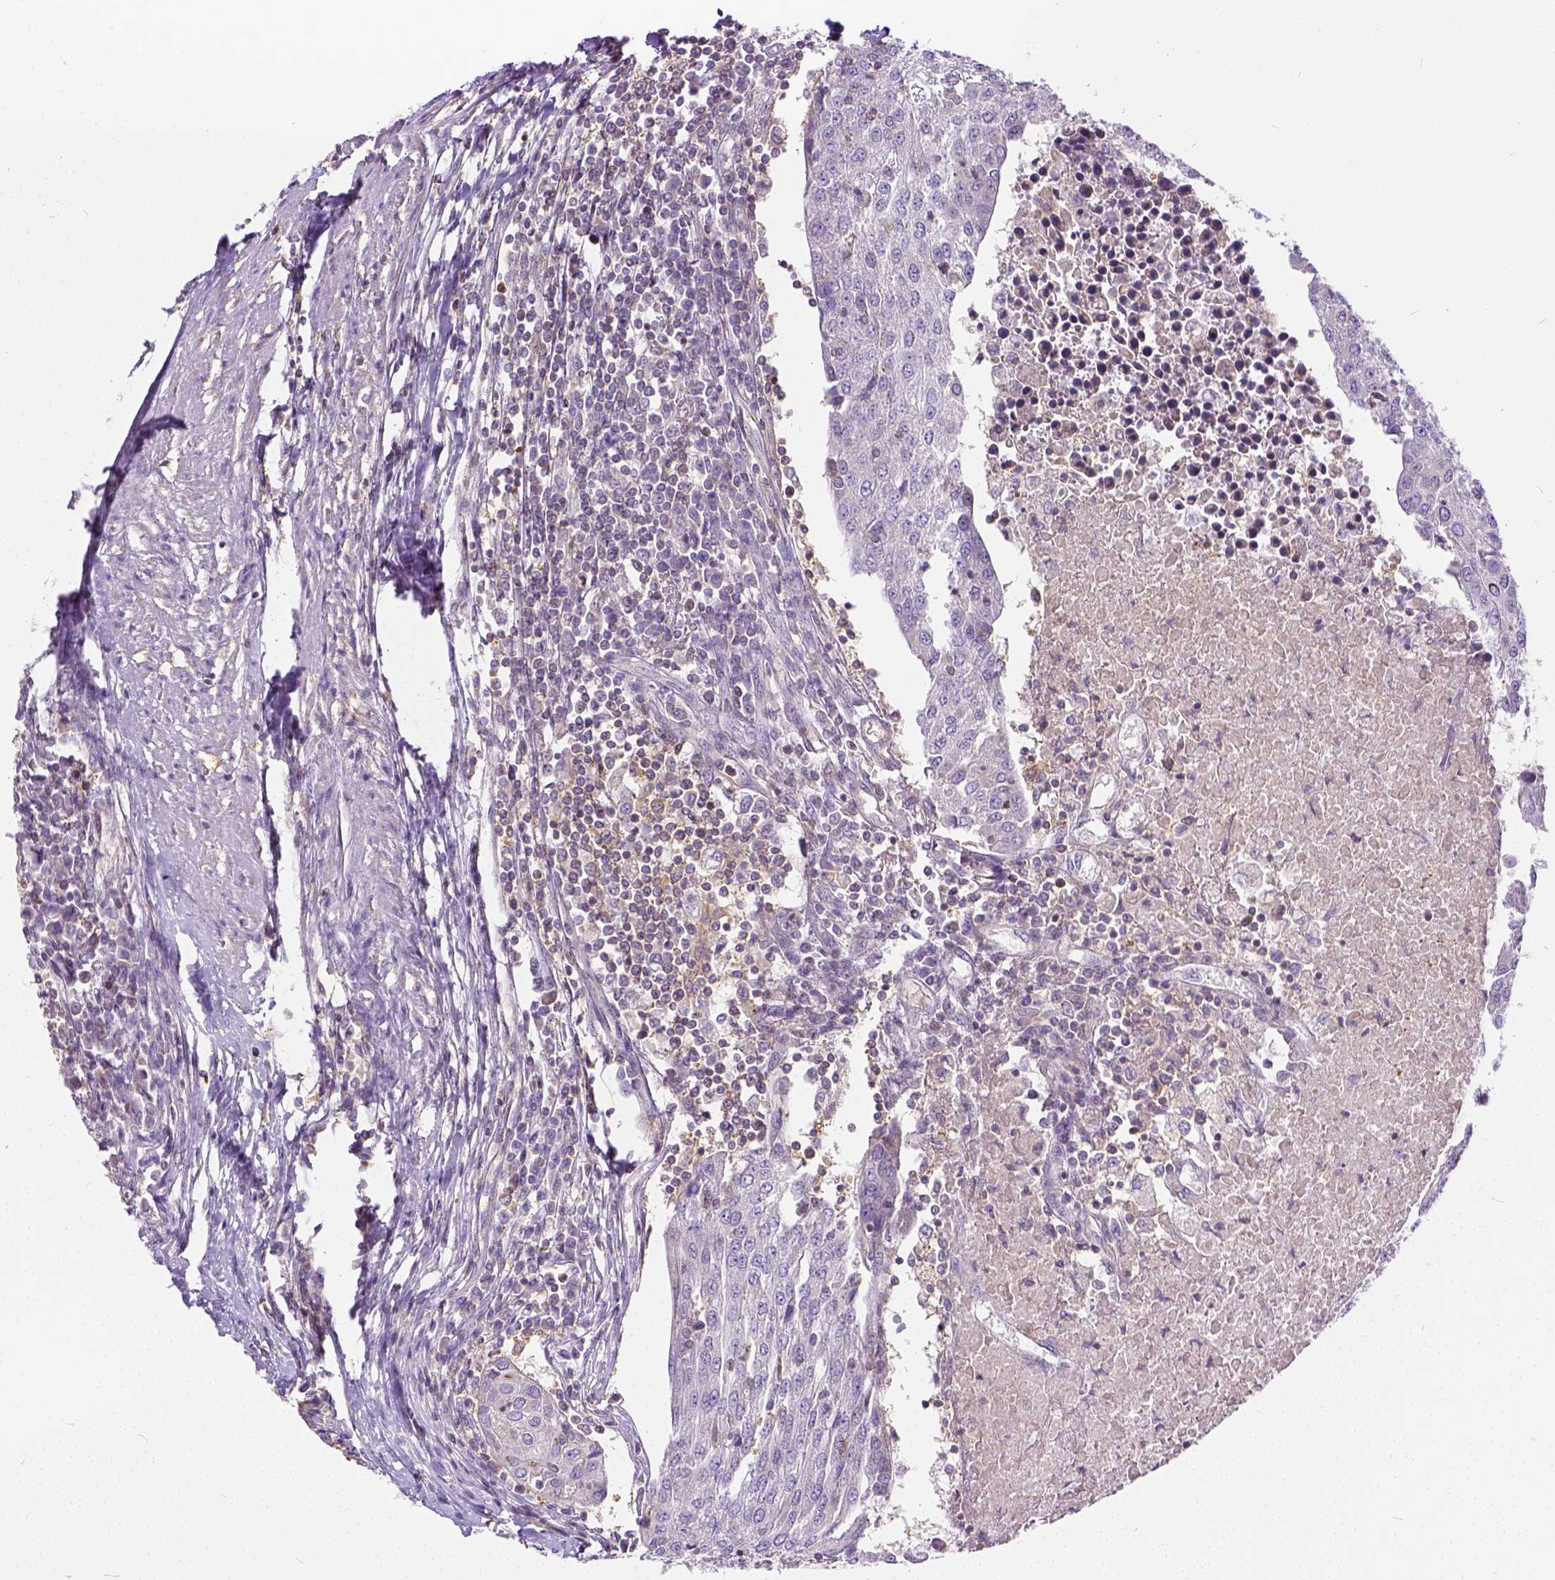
{"staining": {"intensity": "negative", "quantity": "none", "location": "none"}, "tissue": "urothelial cancer", "cell_type": "Tumor cells", "image_type": "cancer", "snomed": [{"axis": "morphology", "description": "Urothelial carcinoma, High grade"}, {"axis": "topography", "description": "Urinary bladder"}], "caption": "High-grade urothelial carcinoma stained for a protein using immunohistochemistry shows no expression tumor cells.", "gene": "CADM4", "patient": {"sex": "female", "age": 85}}